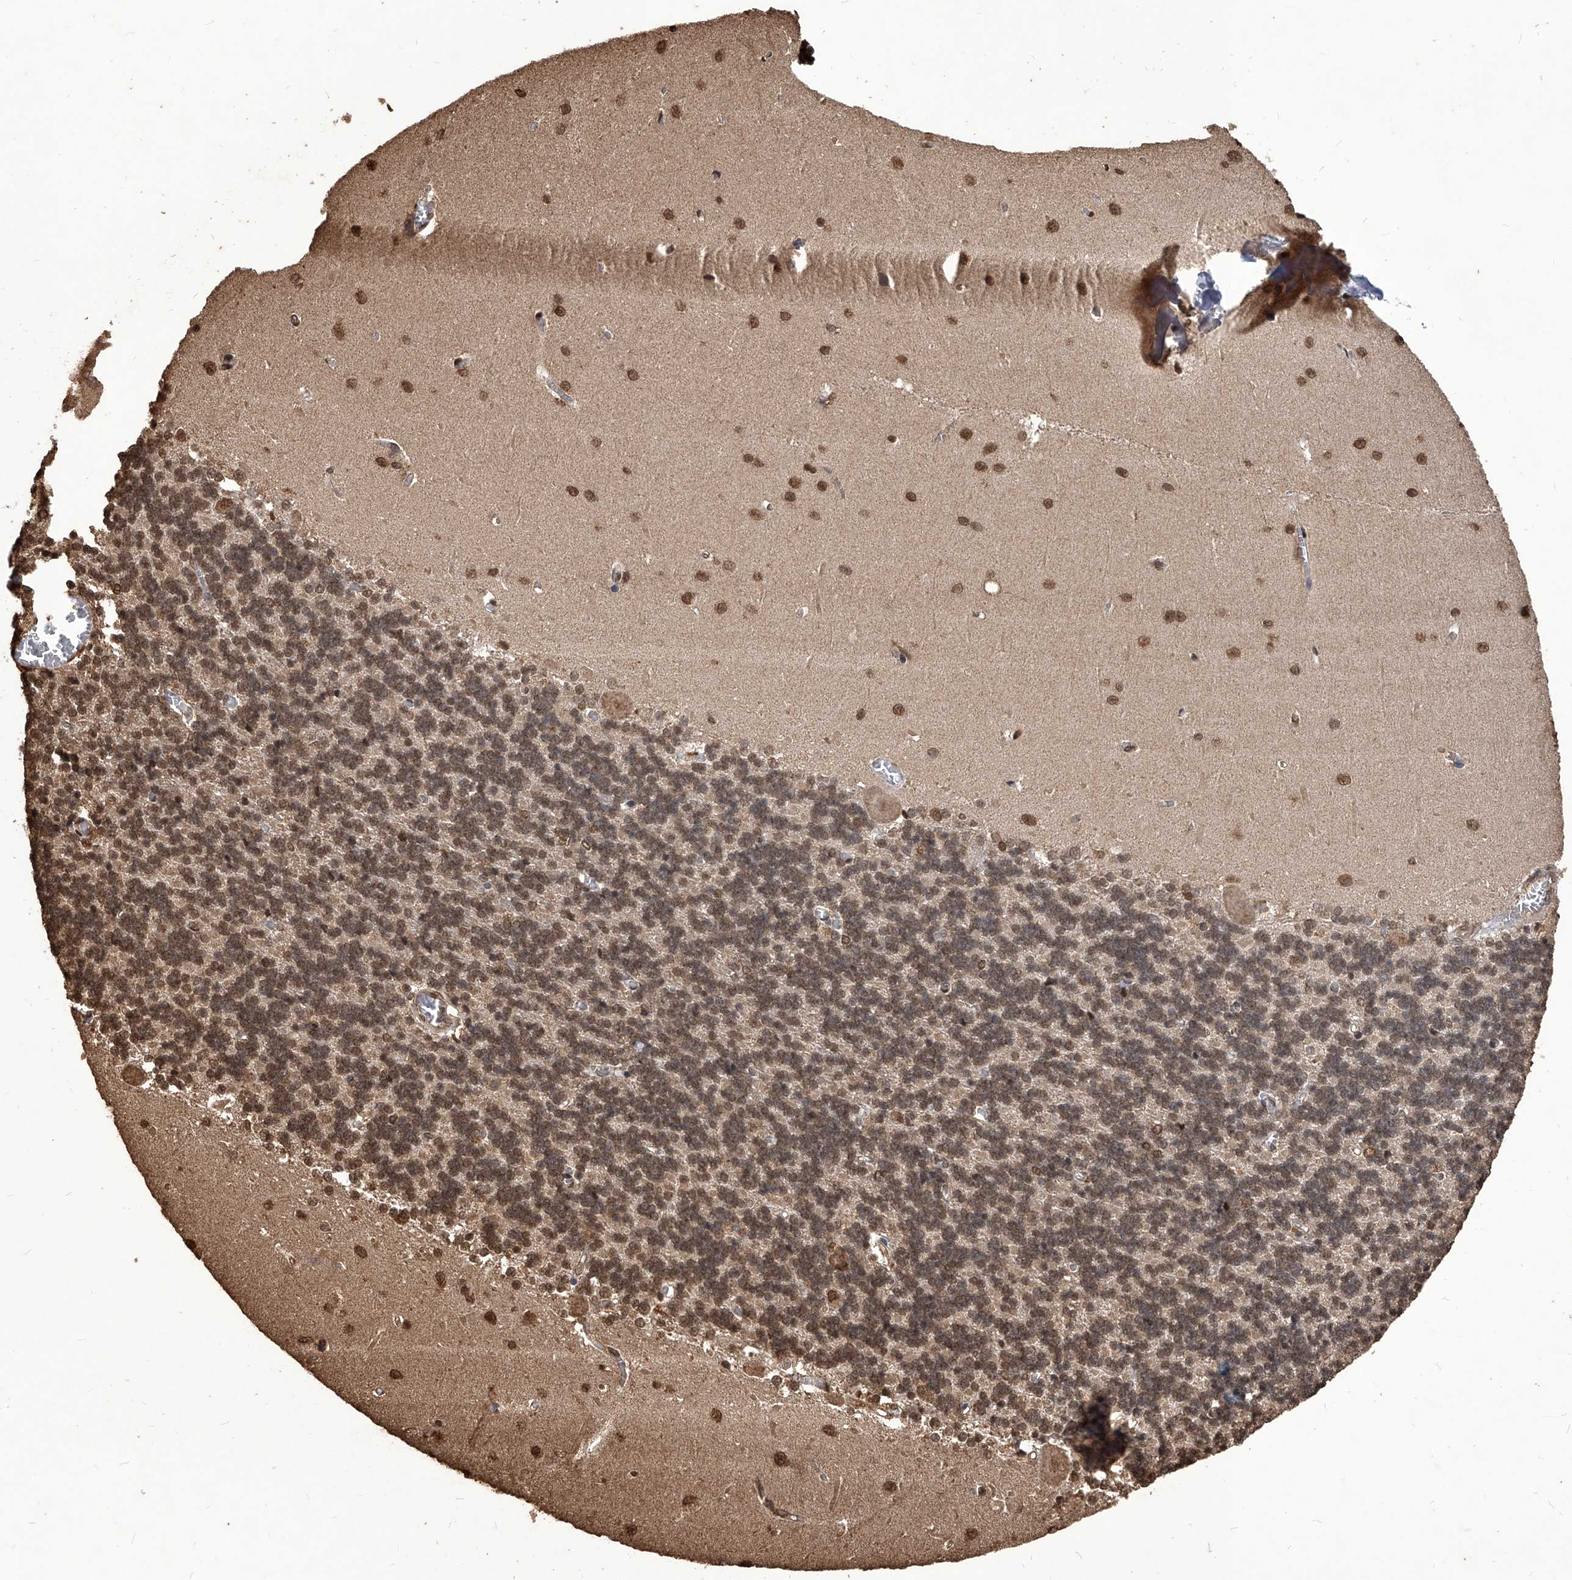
{"staining": {"intensity": "moderate", "quantity": ">75%", "location": "cytoplasmic/membranous,nuclear"}, "tissue": "cerebellum", "cell_type": "Cells in granular layer", "image_type": "normal", "snomed": [{"axis": "morphology", "description": "Normal tissue, NOS"}, {"axis": "topography", "description": "Cerebellum"}], "caption": "Immunohistochemical staining of benign human cerebellum exhibits medium levels of moderate cytoplasmic/membranous,nuclear positivity in approximately >75% of cells in granular layer.", "gene": "FBXL4", "patient": {"sex": "male", "age": 37}}